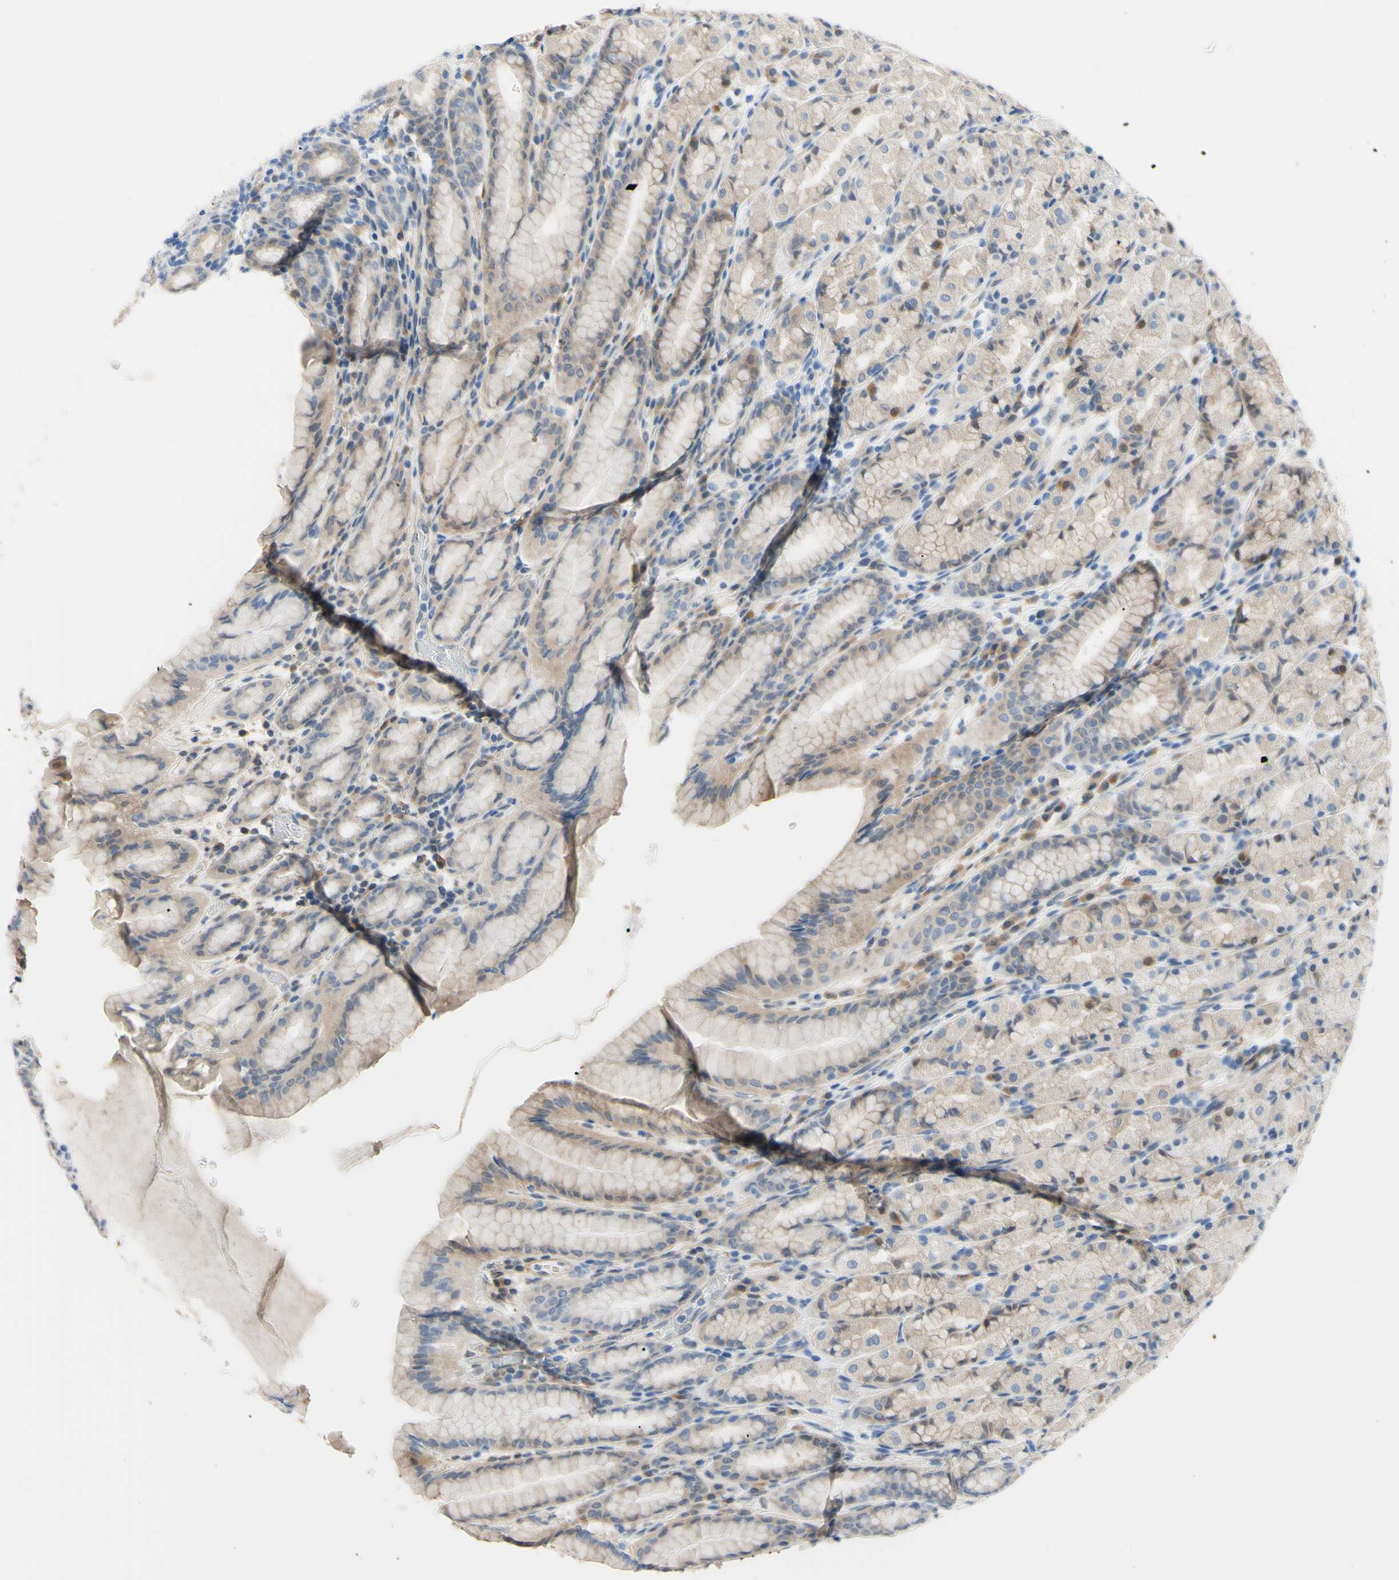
{"staining": {"intensity": "weak", "quantity": ">75%", "location": "cytoplasmic/membranous"}, "tissue": "stomach", "cell_type": "Glandular cells", "image_type": "normal", "snomed": [{"axis": "morphology", "description": "Normal tissue, NOS"}, {"axis": "topography", "description": "Stomach, upper"}], "caption": "Immunohistochemistry staining of normal stomach, which displays low levels of weak cytoplasmic/membranous positivity in approximately >75% of glandular cells indicating weak cytoplasmic/membranous protein staining. The staining was performed using DAB (brown) for protein detection and nuclei were counterstained in hematoxylin (blue).", "gene": "NOL3", "patient": {"sex": "male", "age": 68}}